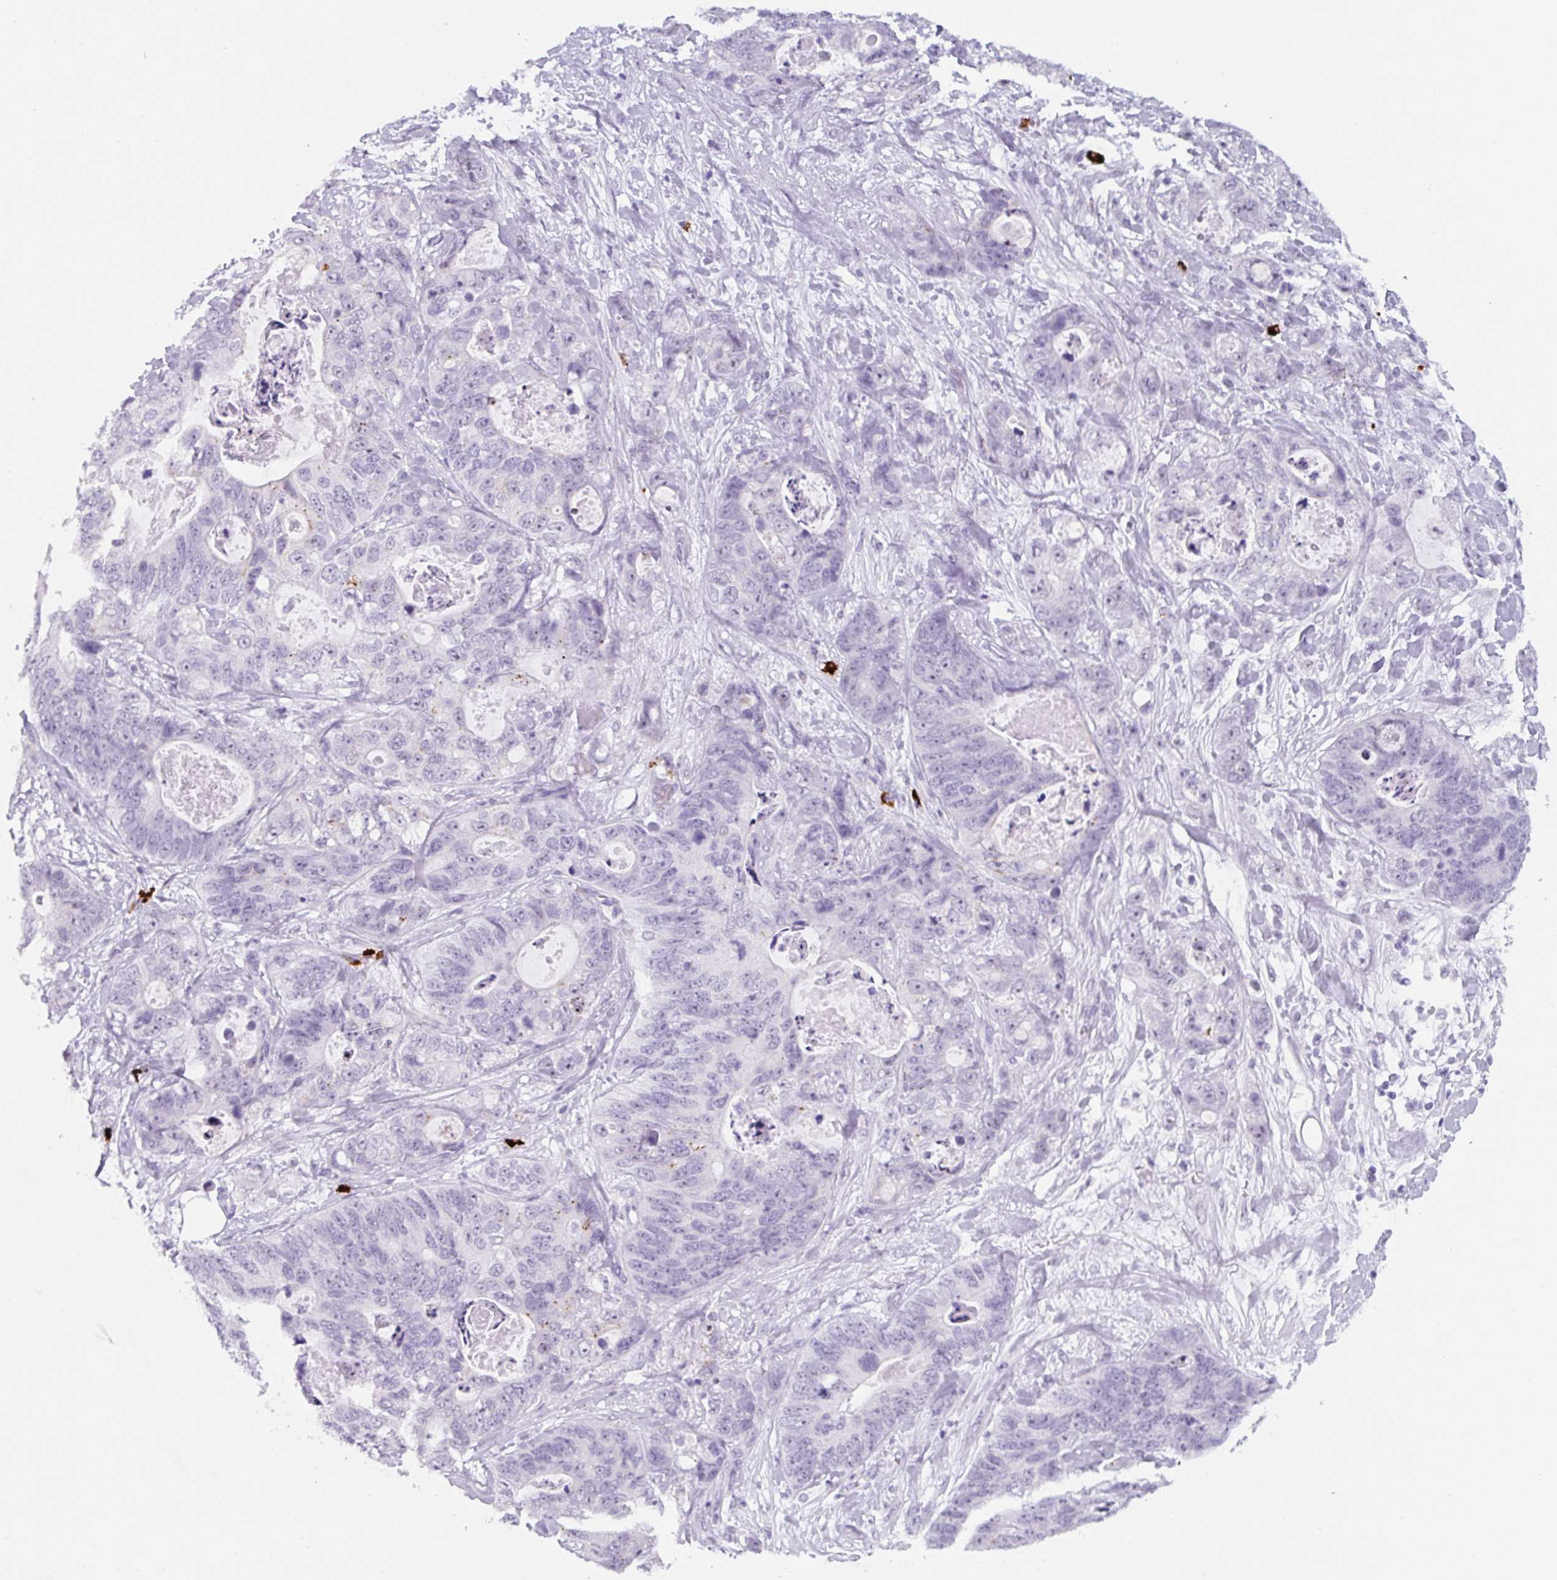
{"staining": {"intensity": "negative", "quantity": "none", "location": "none"}, "tissue": "stomach cancer", "cell_type": "Tumor cells", "image_type": "cancer", "snomed": [{"axis": "morphology", "description": "Normal tissue, NOS"}, {"axis": "morphology", "description": "Adenocarcinoma, NOS"}, {"axis": "topography", "description": "Stomach"}], "caption": "The immunohistochemistry photomicrograph has no significant expression in tumor cells of stomach cancer (adenocarcinoma) tissue. Brightfield microscopy of immunohistochemistry (IHC) stained with DAB (3,3'-diaminobenzidine) (brown) and hematoxylin (blue), captured at high magnification.", "gene": "TNFRSF8", "patient": {"sex": "female", "age": 89}}